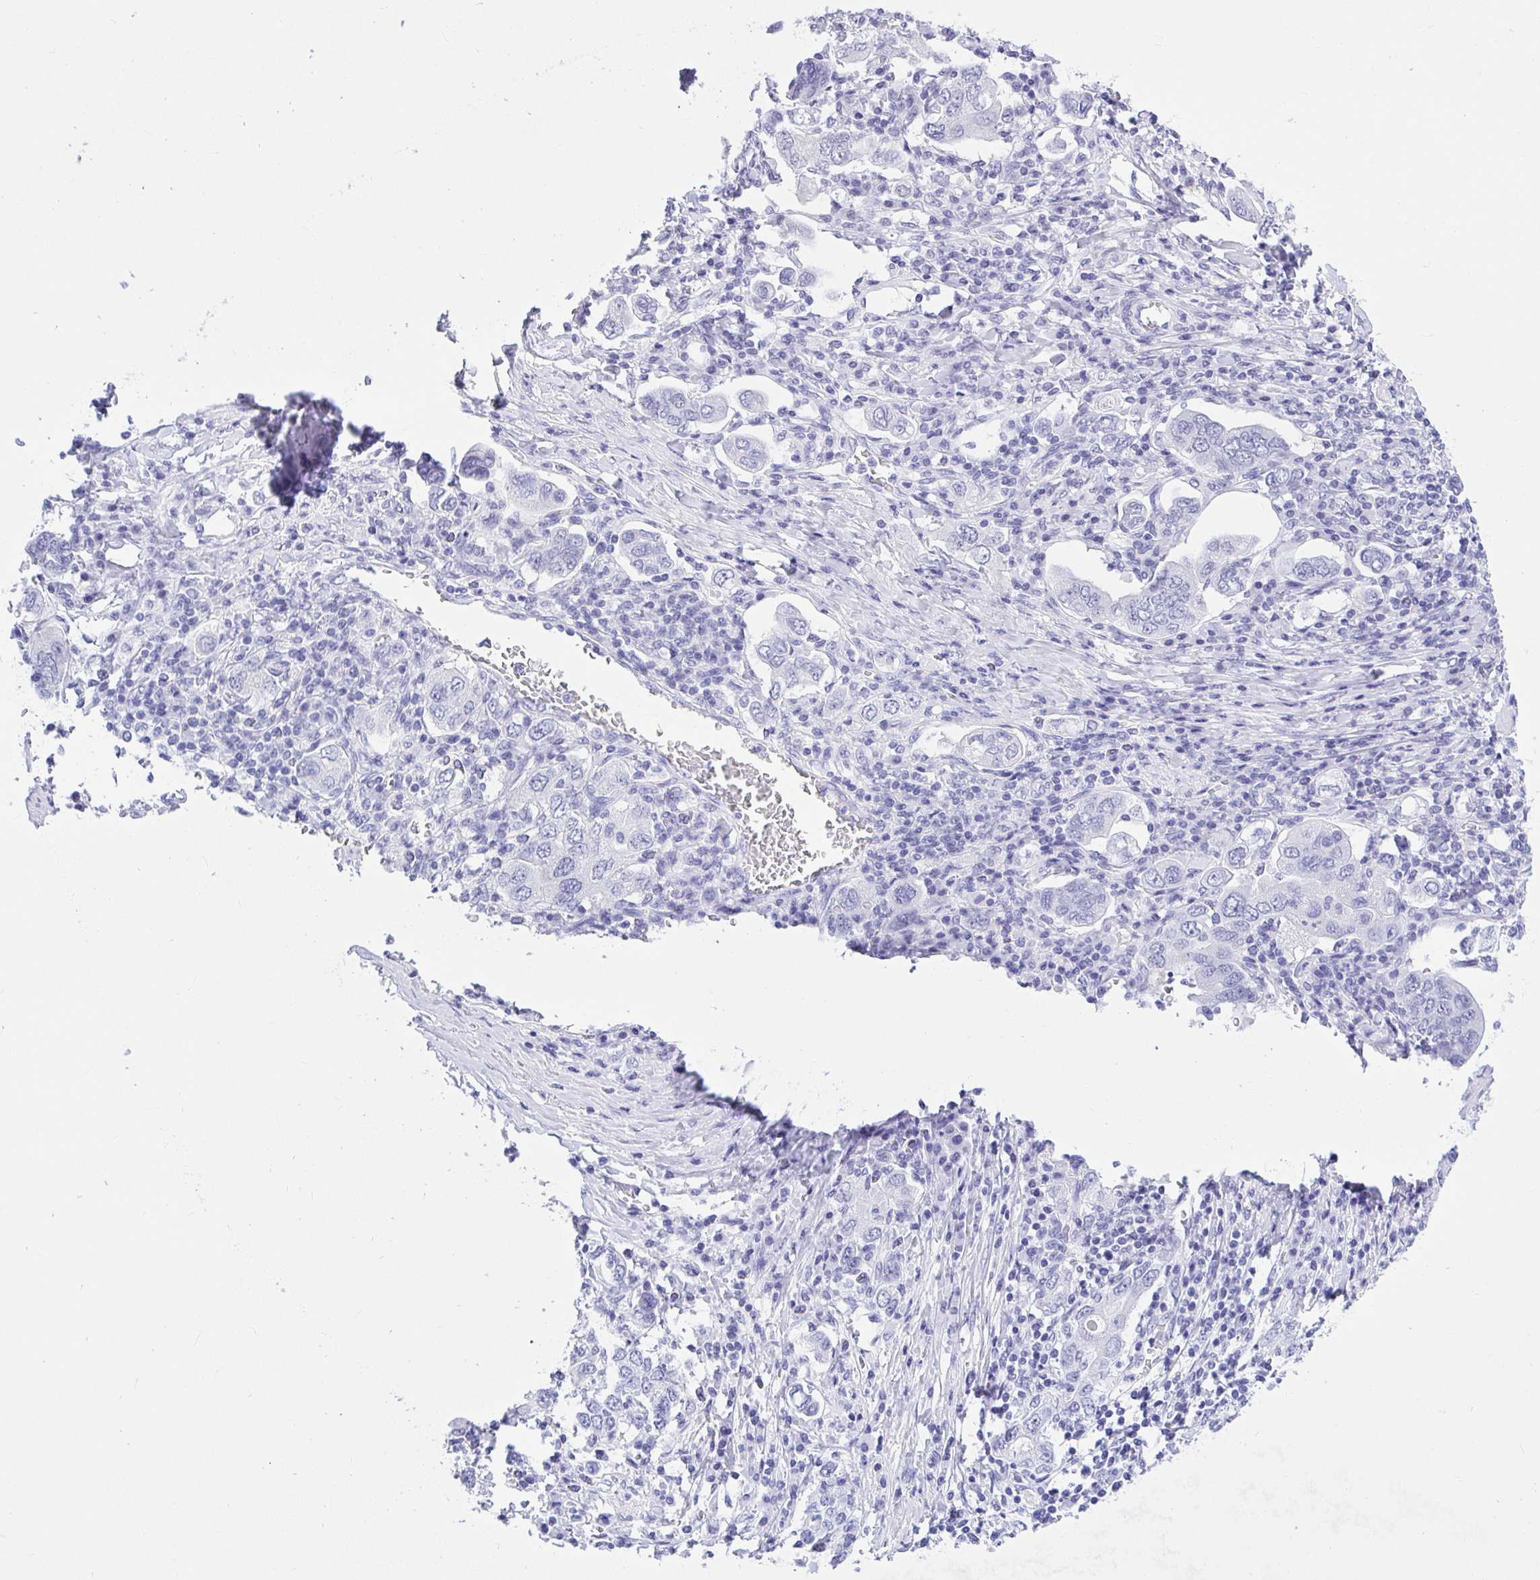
{"staining": {"intensity": "negative", "quantity": "none", "location": "none"}, "tissue": "stomach cancer", "cell_type": "Tumor cells", "image_type": "cancer", "snomed": [{"axis": "morphology", "description": "Adenocarcinoma, NOS"}, {"axis": "topography", "description": "Stomach, upper"}, {"axis": "topography", "description": "Stomach"}], "caption": "The IHC histopathology image has no significant positivity in tumor cells of stomach adenocarcinoma tissue. The staining was performed using DAB to visualize the protein expression in brown, while the nuclei were stained in blue with hematoxylin (Magnification: 20x).", "gene": "THOP1", "patient": {"sex": "male", "age": 62}}